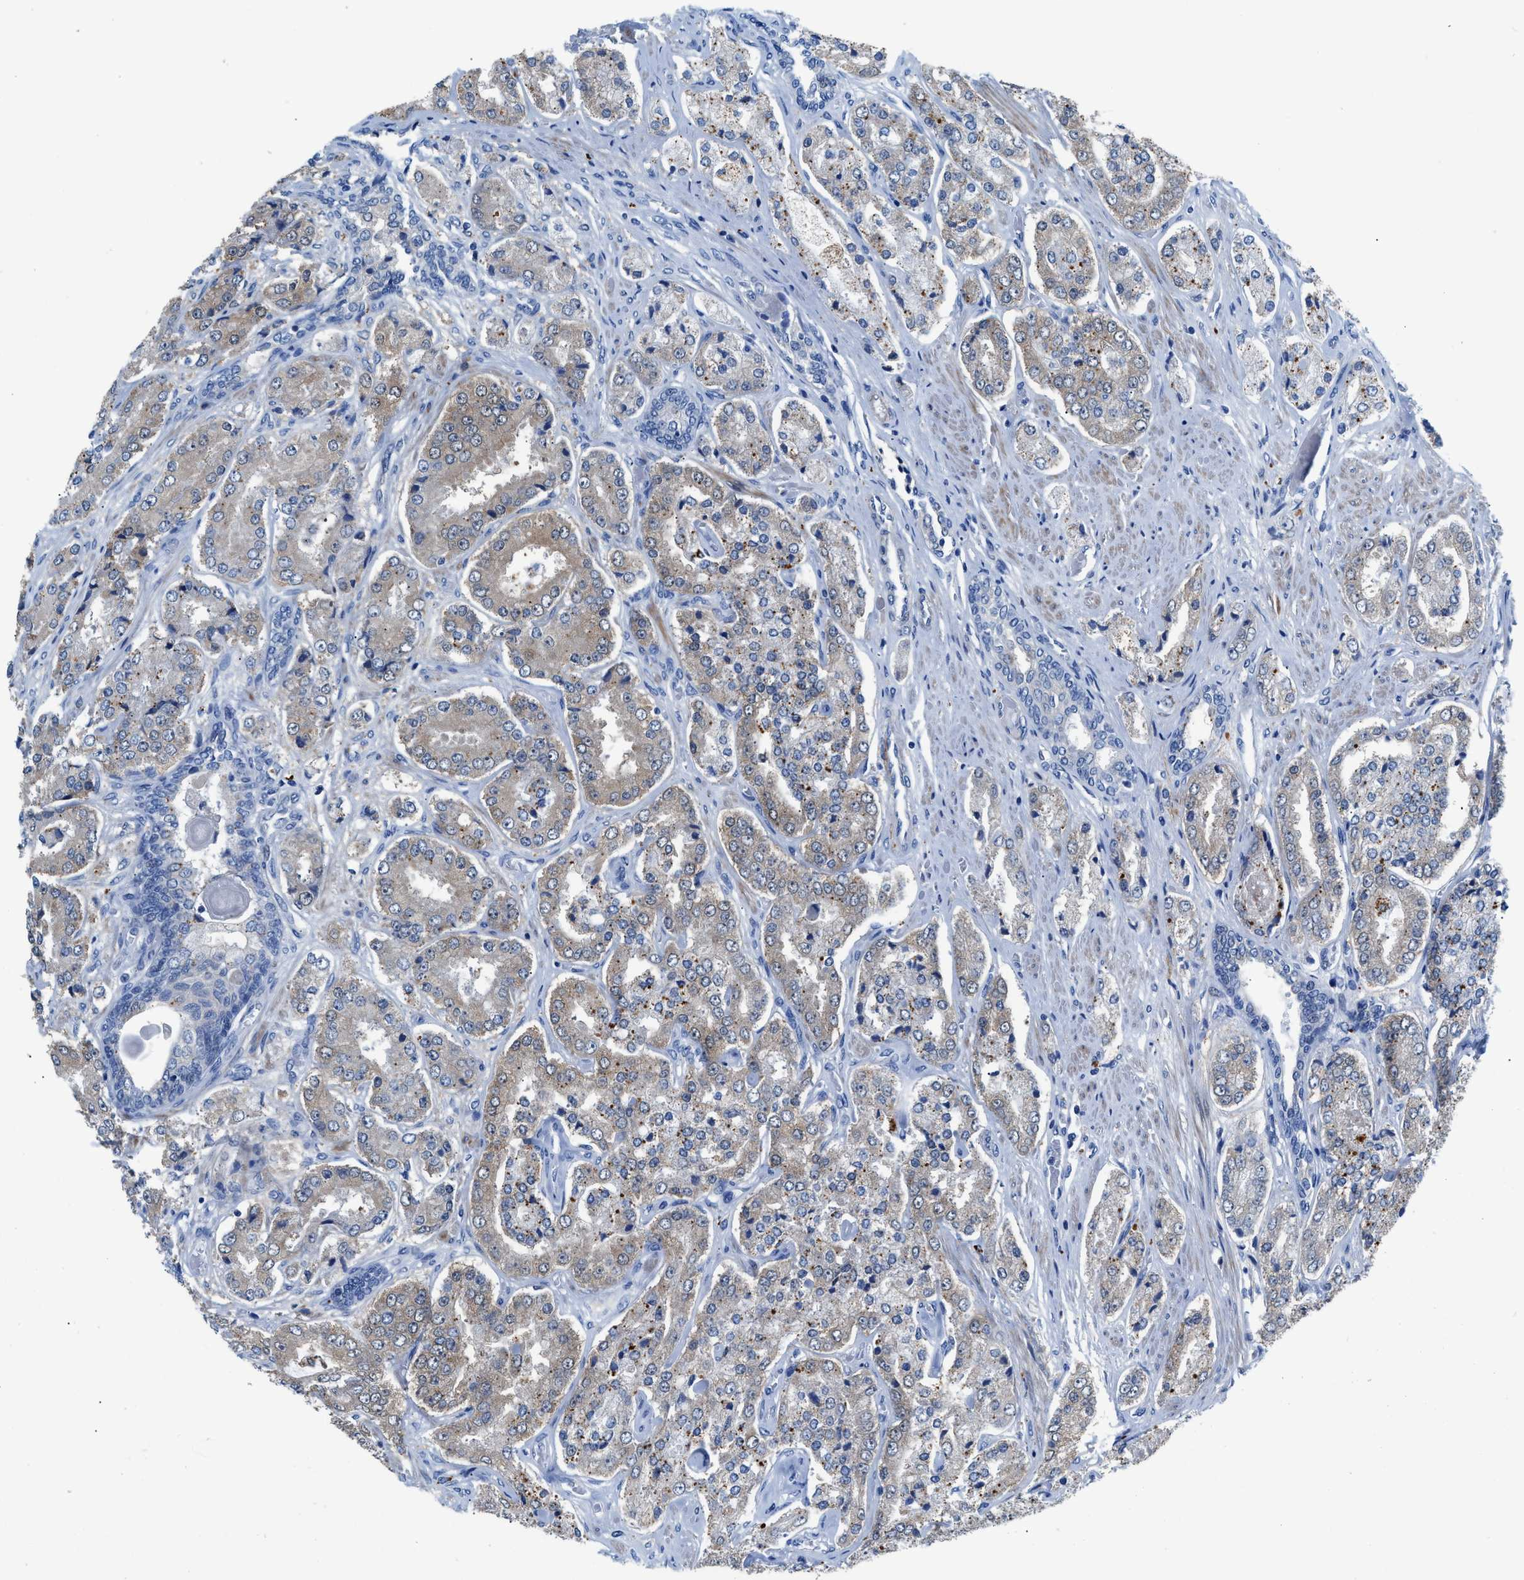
{"staining": {"intensity": "weak", "quantity": "25%-75%", "location": "cytoplasmic/membranous"}, "tissue": "prostate cancer", "cell_type": "Tumor cells", "image_type": "cancer", "snomed": [{"axis": "morphology", "description": "Adenocarcinoma, High grade"}, {"axis": "topography", "description": "Prostate"}], "caption": "Tumor cells display weak cytoplasmic/membranous expression in approximately 25%-75% of cells in prostate cancer.", "gene": "UAP1", "patient": {"sex": "male", "age": 65}}